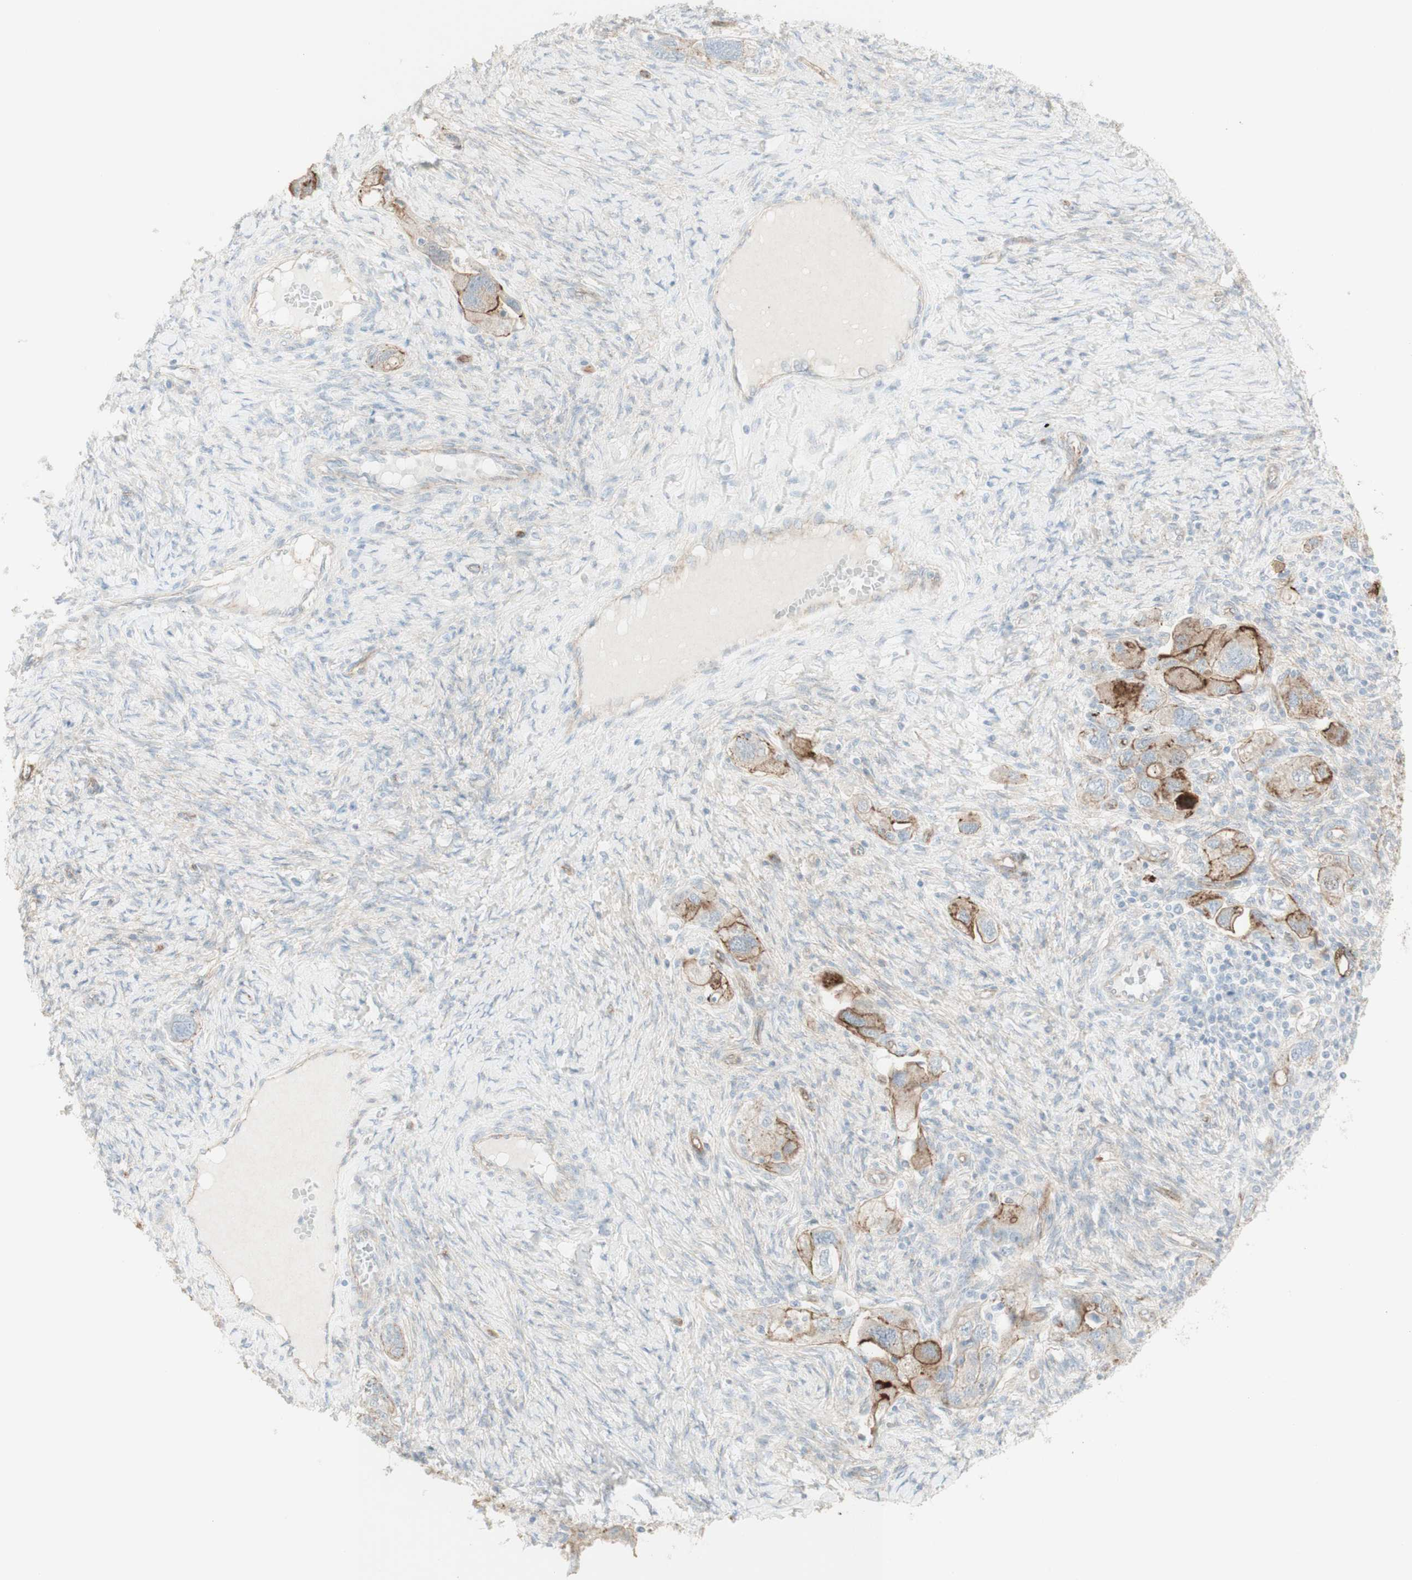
{"staining": {"intensity": "strong", "quantity": "25%-75%", "location": "cytoplasmic/membranous"}, "tissue": "ovarian cancer", "cell_type": "Tumor cells", "image_type": "cancer", "snomed": [{"axis": "morphology", "description": "Carcinoma, NOS"}, {"axis": "morphology", "description": "Cystadenocarcinoma, serous, NOS"}, {"axis": "topography", "description": "Ovary"}], "caption": "About 25%-75% of tumor cells in human ovarian cancer exhibit strong cytoplasmic/membranous protein positivity as visualized by brown immunohistochemical staining.", "gene": "MYO6", "patient": {"sex": "female", "age": 69}}